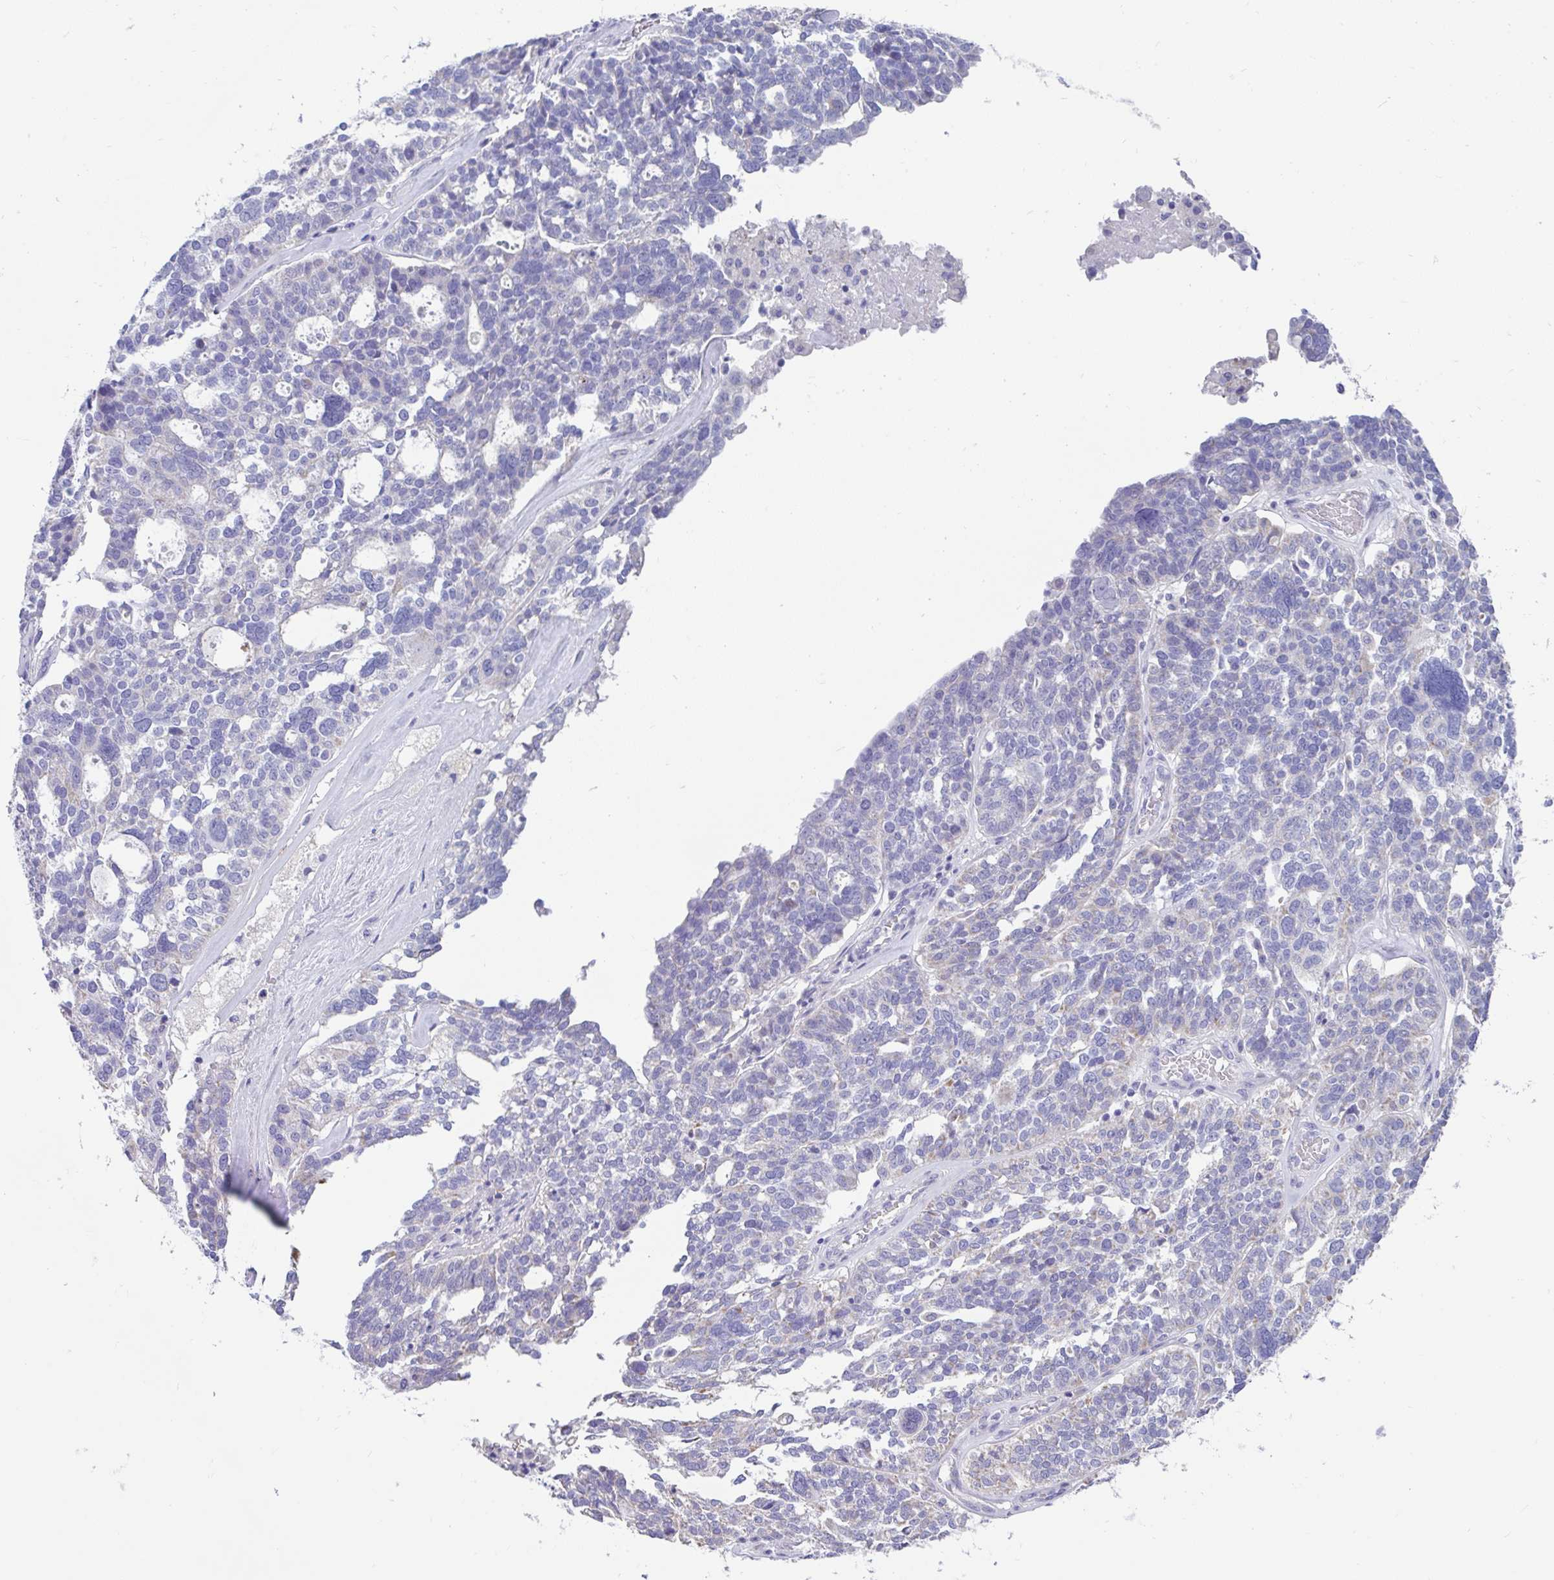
{"staining": {"intensity": "negative", "quantity": "none", "location": "none"}, "tissue": "ovarian cancer", "cell_type": "Tumor cells", "image_type": "cancer", "snomed": [{"axis": "morphology", "description": "Cystadenocarcinoma, serous, NOS"}, {"axis": "topography", "description": "Ovary"}], "caption": "Ovarian cancer (serous cystadenocarcinoma) was stained to show a protein in brown. There is no significant staining in tumor cells.", "gene": "CCSAP", "patient": {"sex": "female", "age": 59}}